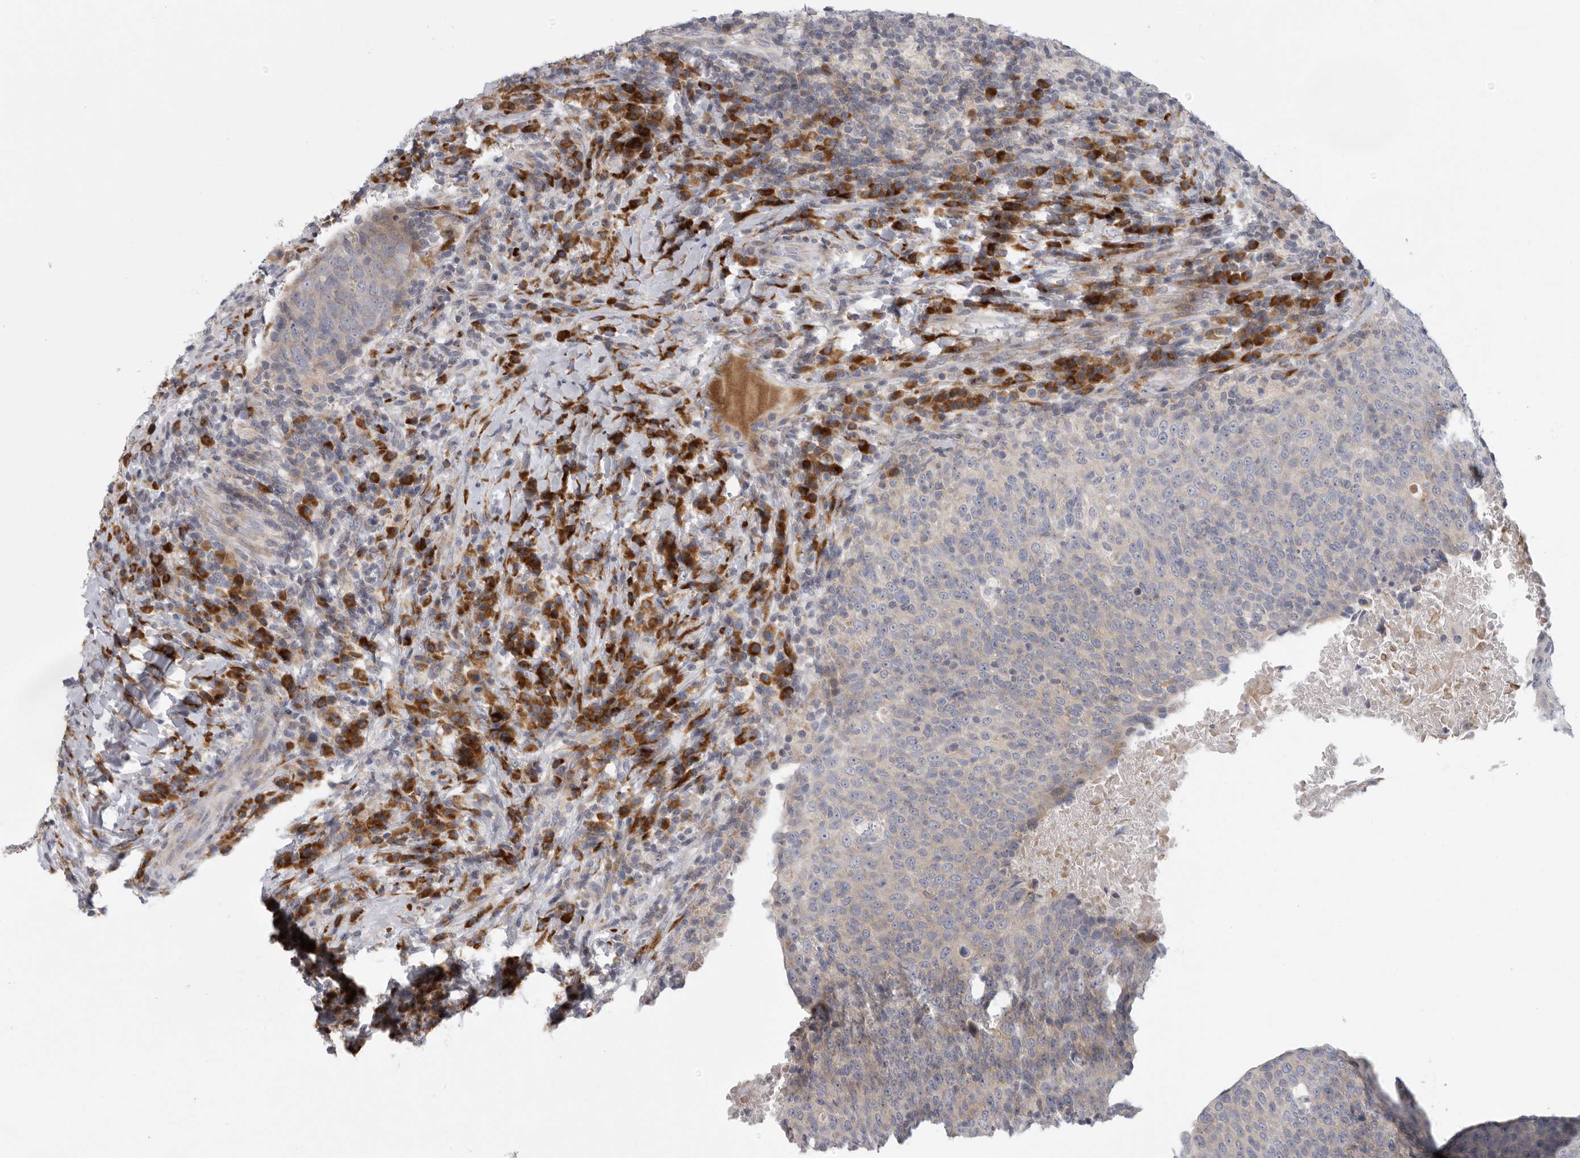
{"staining": {"intensity": "weak", "quantity": "25%-75%", "location": "cytoplasmic/membranous"}, "tissue": "head and neck cancer", "cell_type": "Tumor cells", "image_type": "cancer", "snomed": [{"axis": "morphology", "description": "Squamous cell carcinoma, NOS"}, {"axis": "morphology", "description": "Squamous cell carcinoma, metastatic, NOS"}, {"axis": "topography", "description": "Lymph node"}, {"axis": "topography", "description": "Head-Neck"}], "caption": "High-magnification brightfield microscopy of head and neck cancer (metastatic squamous cell carcinoma) stained with DAB (brown) and counterstained with hematoxylin (blue). tumor cells exhibit weak cytoplasmic/membranous expression is identified in about25%-75% of cells.", "gene": "USP24", "patient": {"sex": "male", "age": 62}}